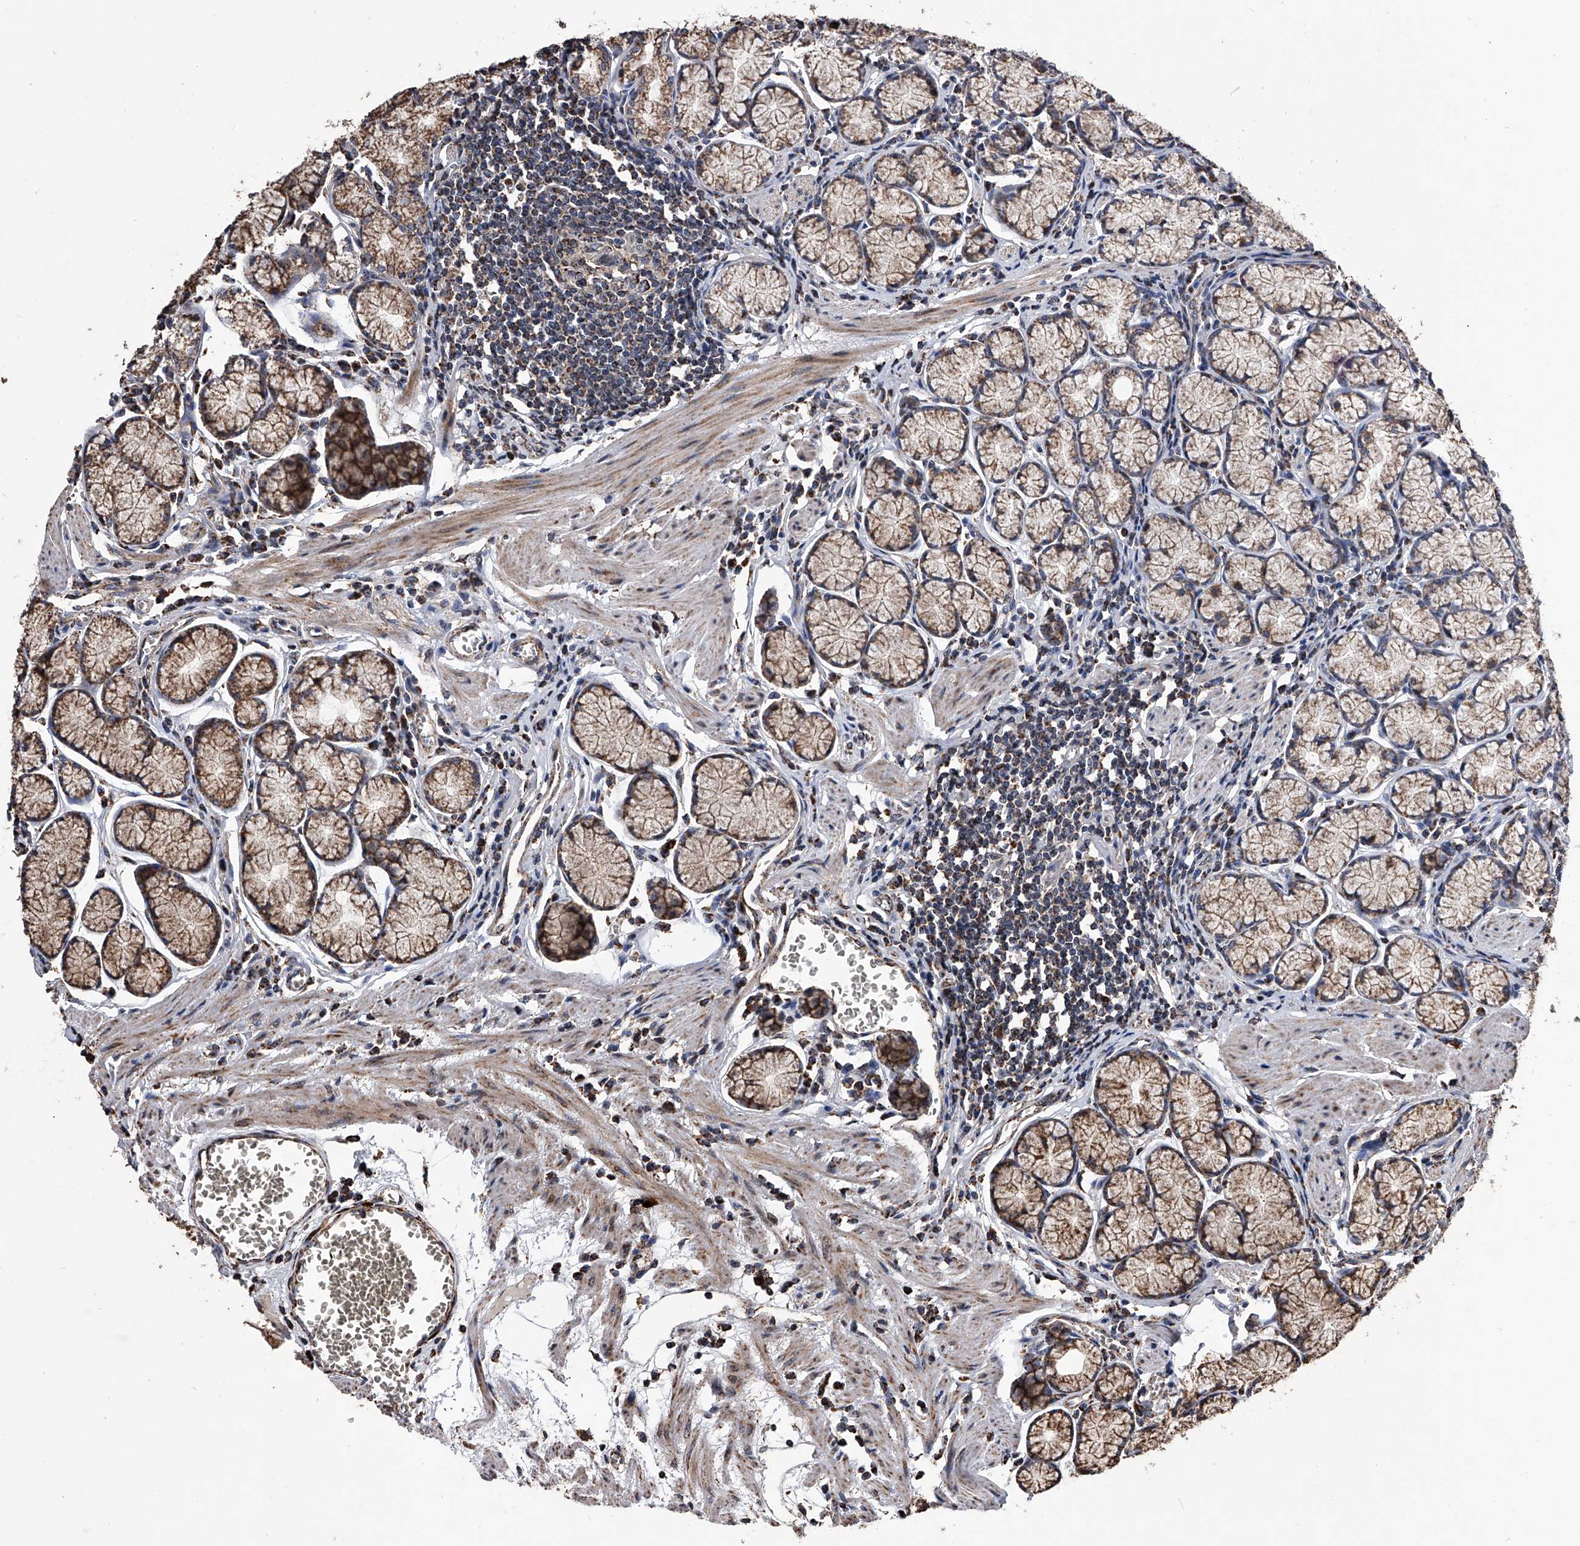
{"staining": {"intensity": "moderate", "quantity": ">75%", "location": "cytoplasmic/membranous"}, "tissue": "stomach", "cell_type": "Glandular cells", "image_type": "normal", "snomed": [{"axis": "morphology", "description": "Normal tissue, NOS"}, {"axis": "topography", "description": "Stomach"}], "caption": "Normal stomach was stained to show a protein in brown. There is medium levels of moderate cytoplasmic/membranous positivity in about >75% of glandular cells.", "gene": "SMPDL3A", "patient": {"sex": "male", "age": 55}}